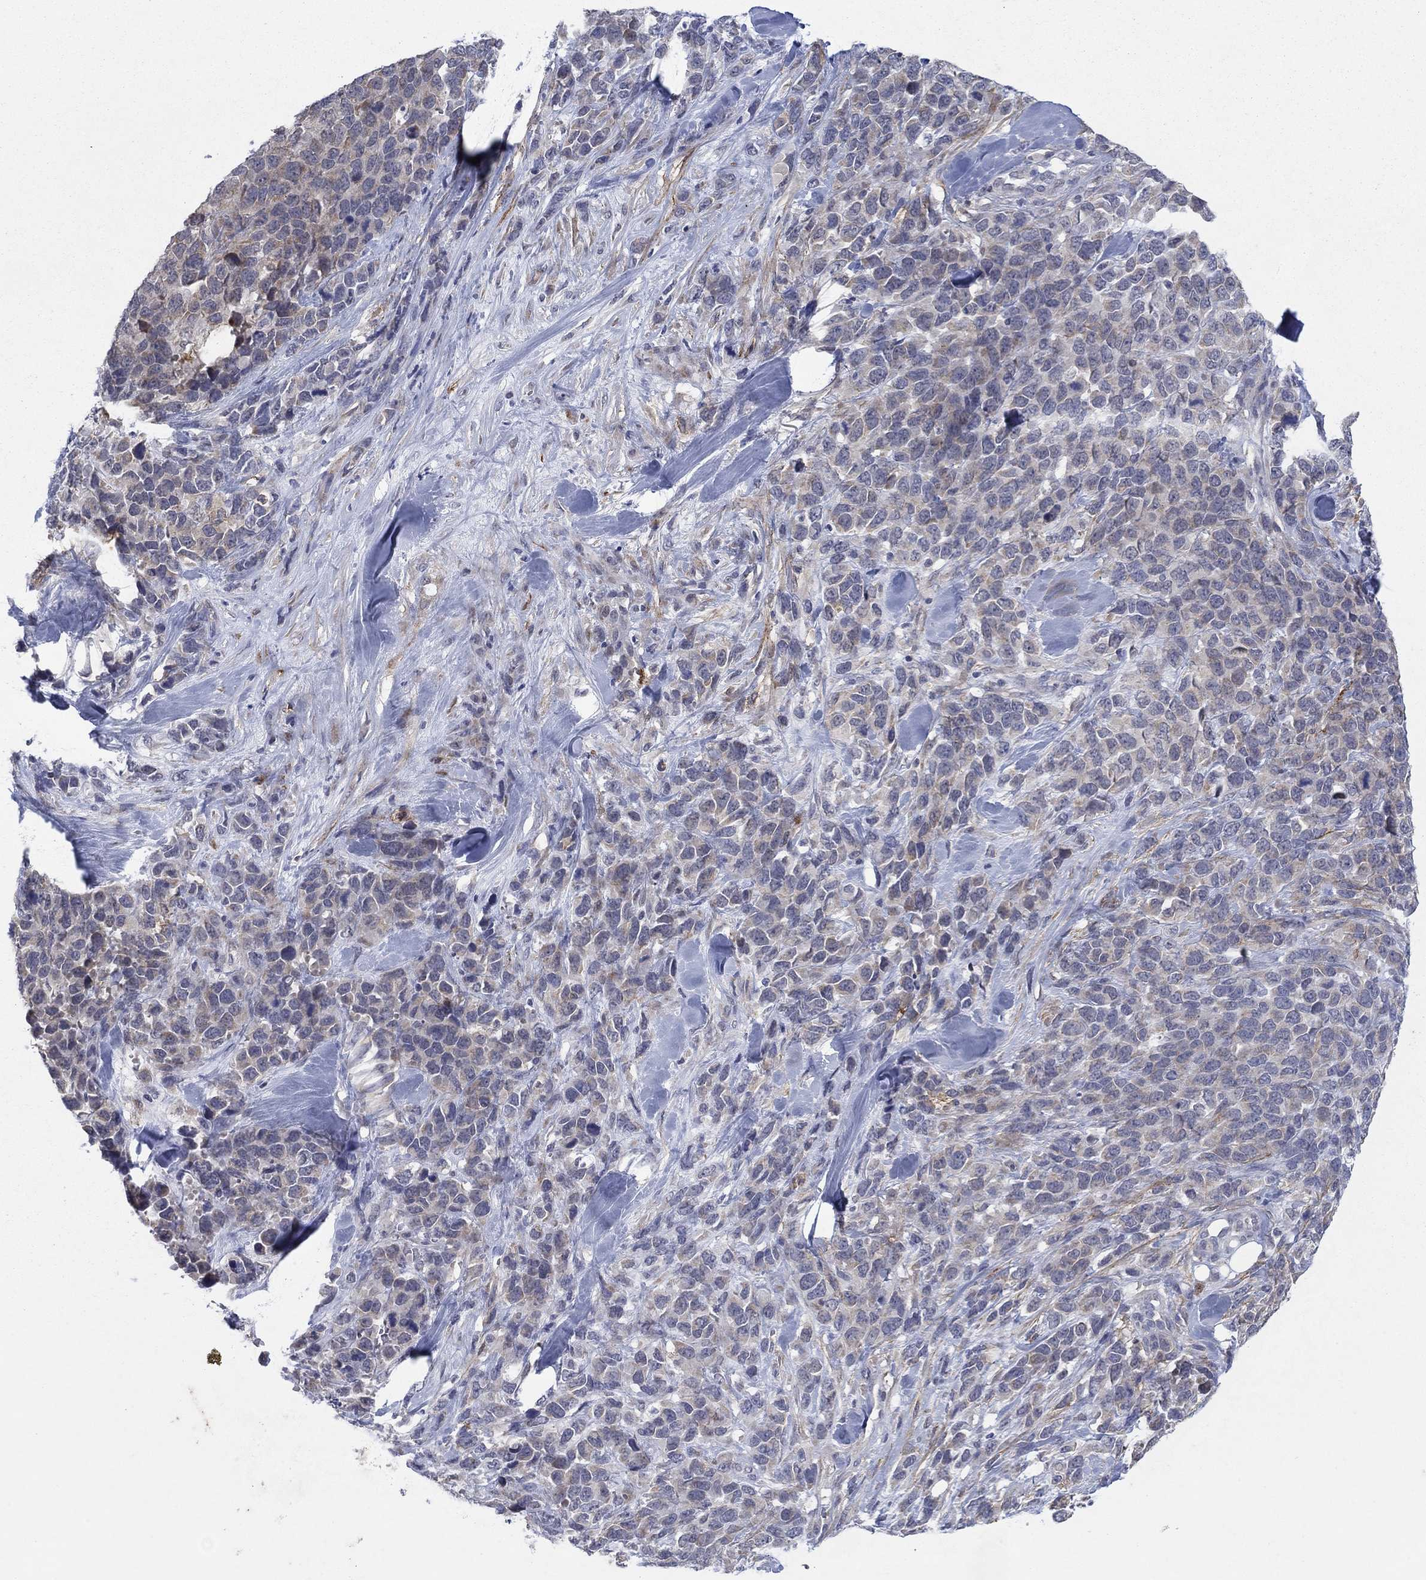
{"staining": {"intensity": "strong", "quantity": "<25%", "location": "cytoplasmic/membranous"}, "tissue": "melanoma", "cell_type": "Tumor cells", "image_type": "cancer", "snomed": [{"axis": "morphology", "description": "Malignant melanoma, Metastatic site"}, {"axis": "topography", "description": "Skin"}], "caption": "Immunohistochemical staining of human malignant melanoma (metastatic site) displays strong cytoplasmic/membranous protein positivity in approximately <25% of tumor cells. (Brightfield microscopy of DAB IHC at high magnification).", "gene": "SDC1", "patient": {"sex": "male", "age": 84}}